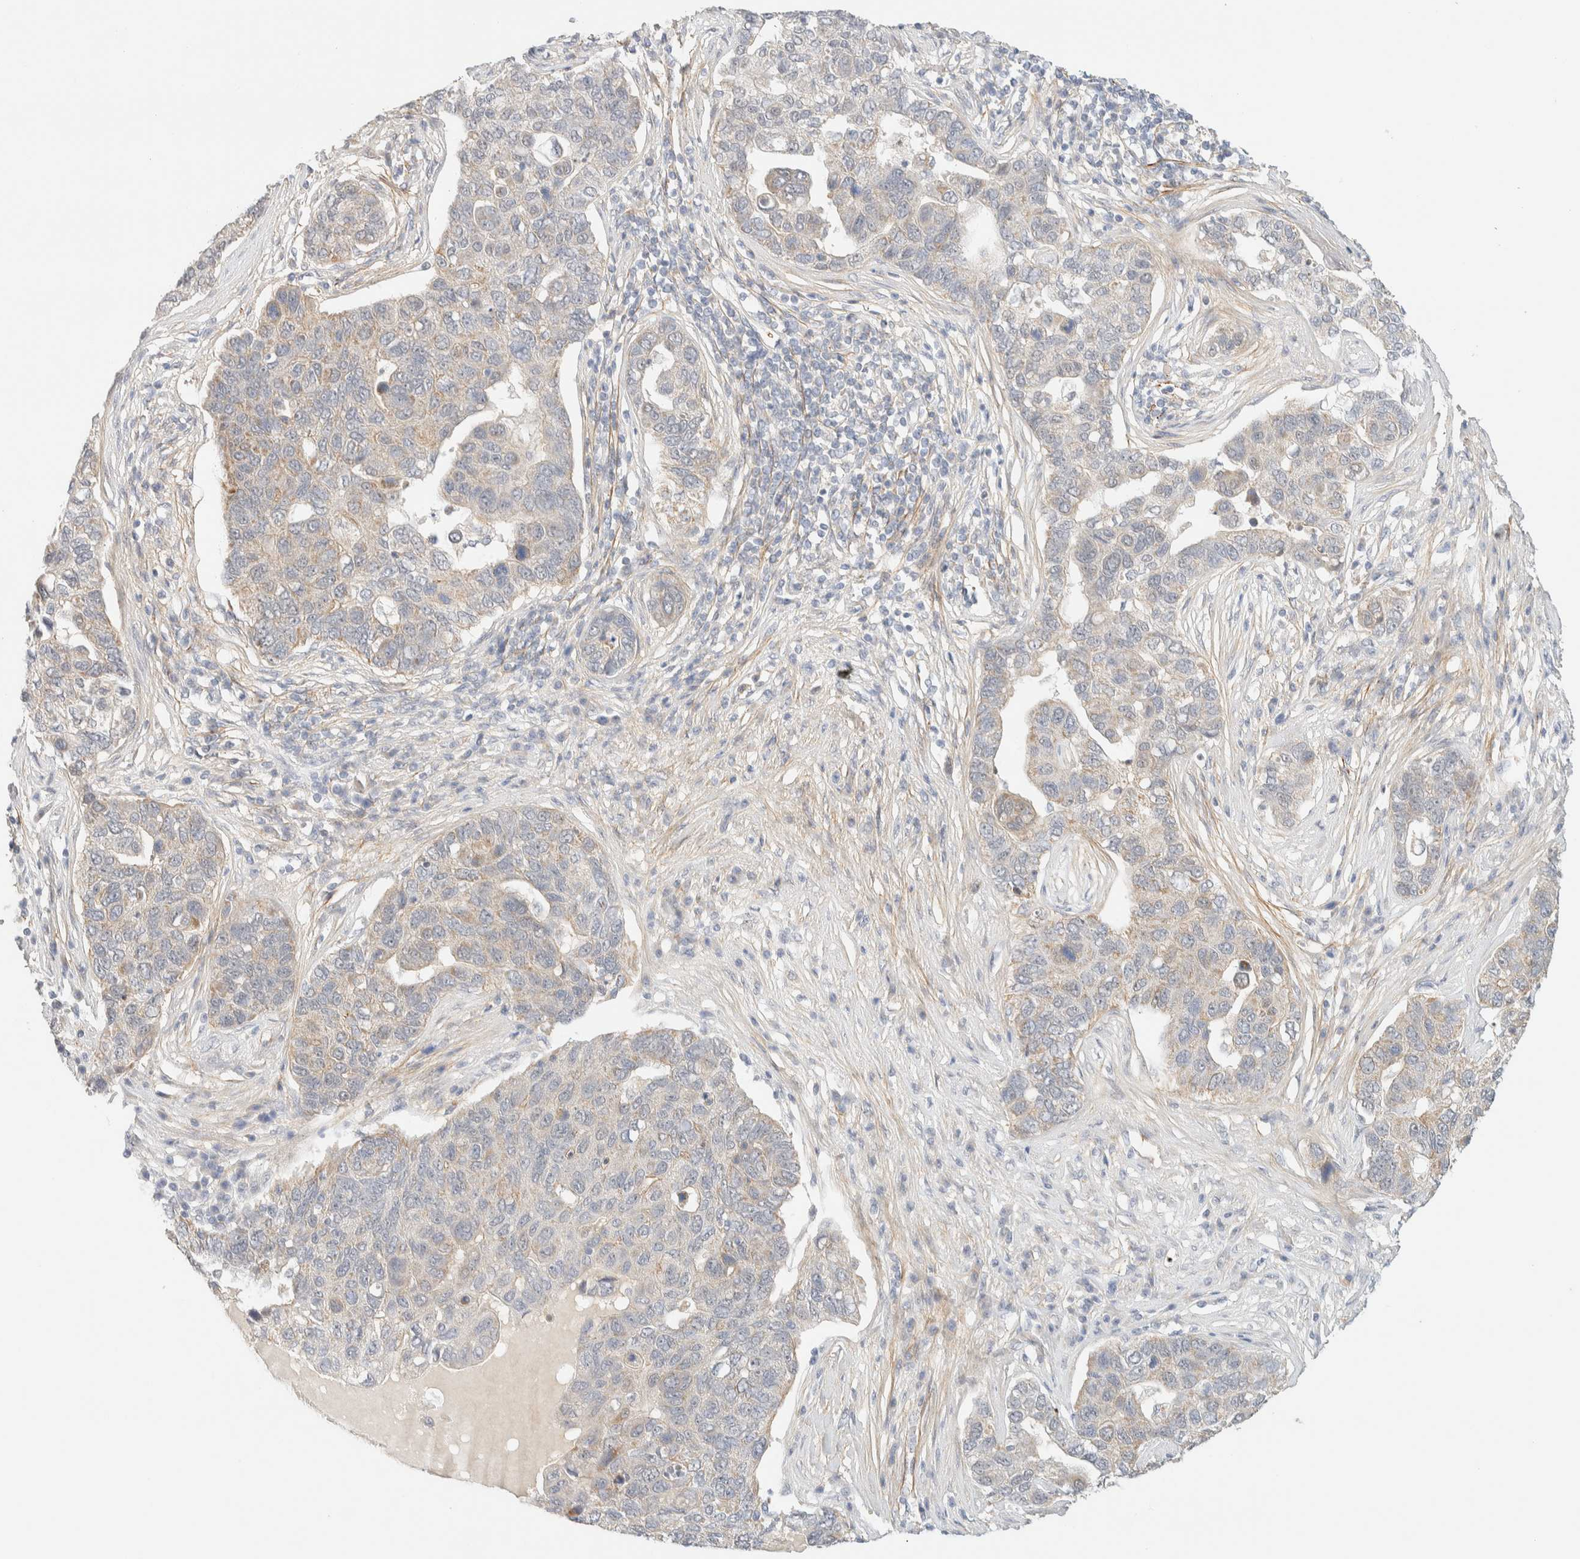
{"staining": {"intensity": "weak", "quantity": "25%-75%", "location": "cytoplasmic/membranous"}, "tissue": "pancreatic cancer", "cell_type": "Tumor cells", "image_type": "cancer", "snomed": [{"axis": "morphology", "description": "Adenocarcinoma, NOS"}, {"axis": "topography", "description": "Pancreas"}], "caption": "Weak cytoplasmic/membranous expression is appreciated in about 25%-75% of tumor cells in pancreatic adenocarcinoma. (DAB (3,3'-diaminobenzidine) IHC, brown staining for protein, blue staining for nuclei).", "gene": "TNK1", "patient": {"sex": "female", "age": 61}}